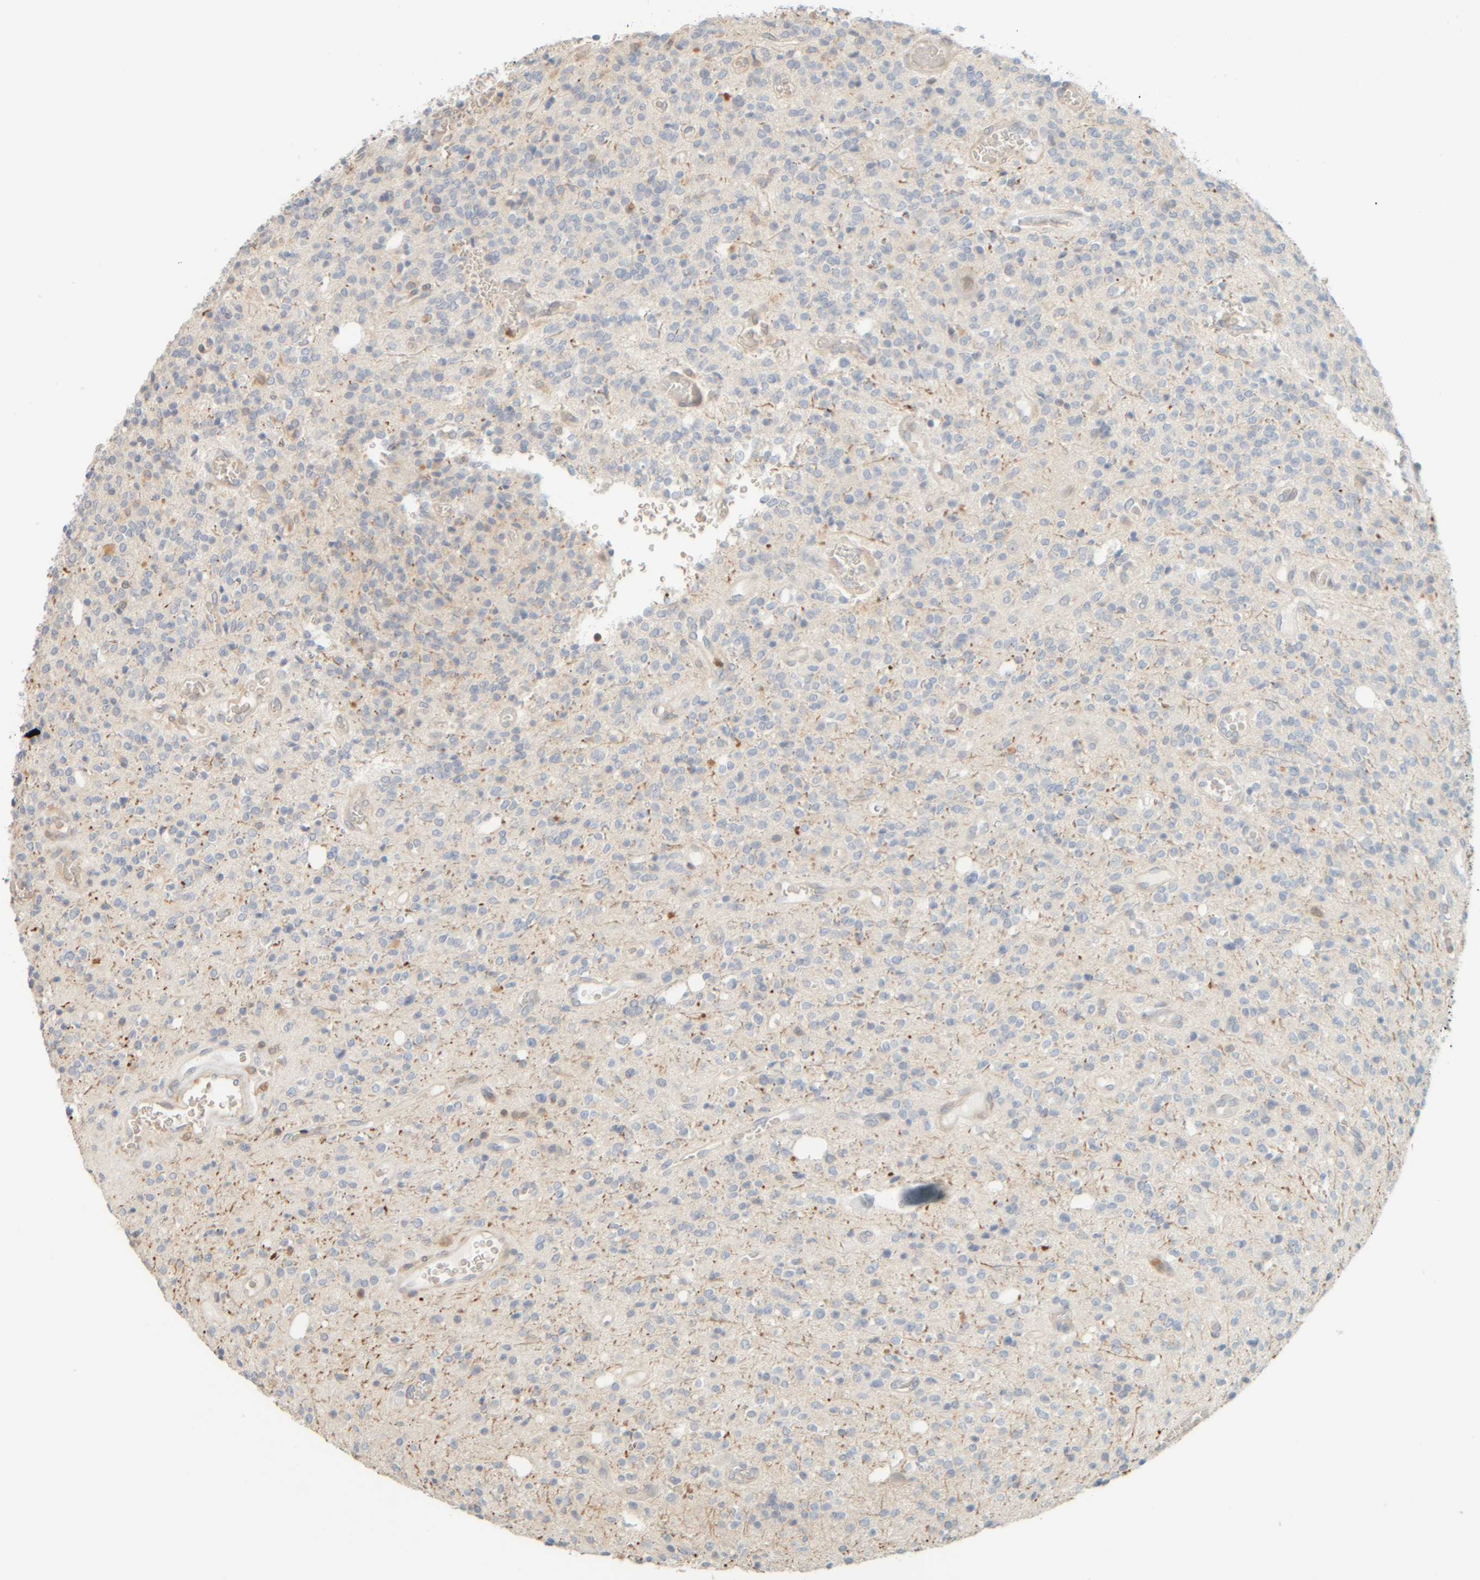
{"staining": {"intensity": "negative", "quantity": "none", "location": "none"}, "tissue": "glioma", "cell_type": "Tumor cells", "image_type": "cancer", "snomed": [{"axis": "morphology", "description": "Glioma, malignant, High grade"}, {"axis": "topography", "description": "Brain"}], "caption": "Micrograph shows no protein expression in tumor cells of malignant high-grade glioma tissue.", "gene": "PTGES3L-AARSD1", "patient": {"sex": "male", "age": 34}}